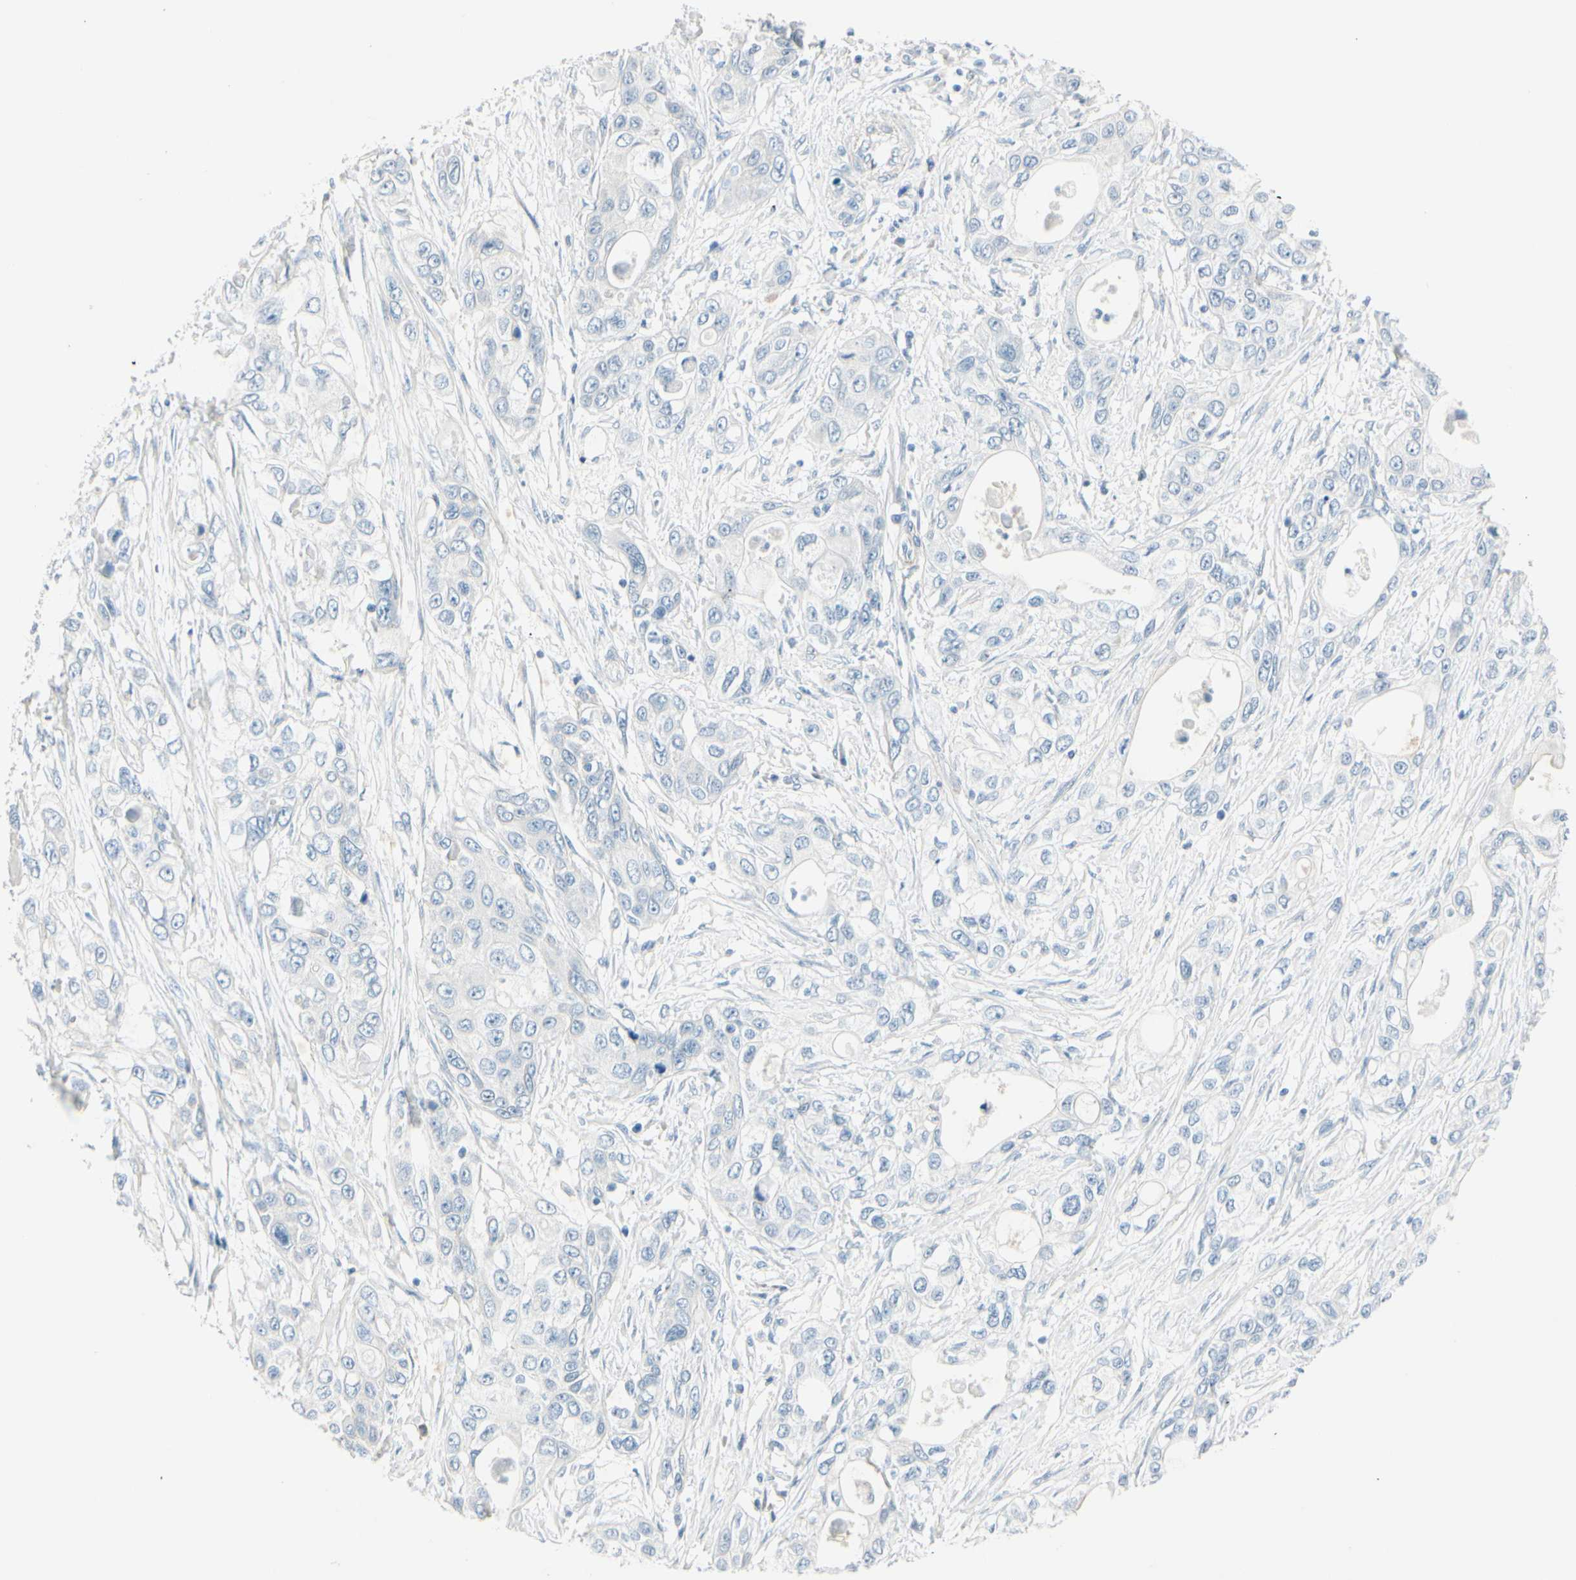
{"staining": {"intensity": "negative", "quantity": "none", "location": "none"}, "tissue": "pancreatic cancer", "cell_type": "Tumor cells", "image_type": "cancer", "snomed": [{"axis": "morphology", "description": "Adenocarcinoma, NOS"}, {"axis": "topography", "description": "Pancreas"}], "caption": "This image is of pancreatic cancer stained with IHC to label a protein in brown with the nuclei are counter-stained blue. There is no positivity in tumor cells.", "gene": "CDHR5", "patient": {"sex": "female", "age": 70}}